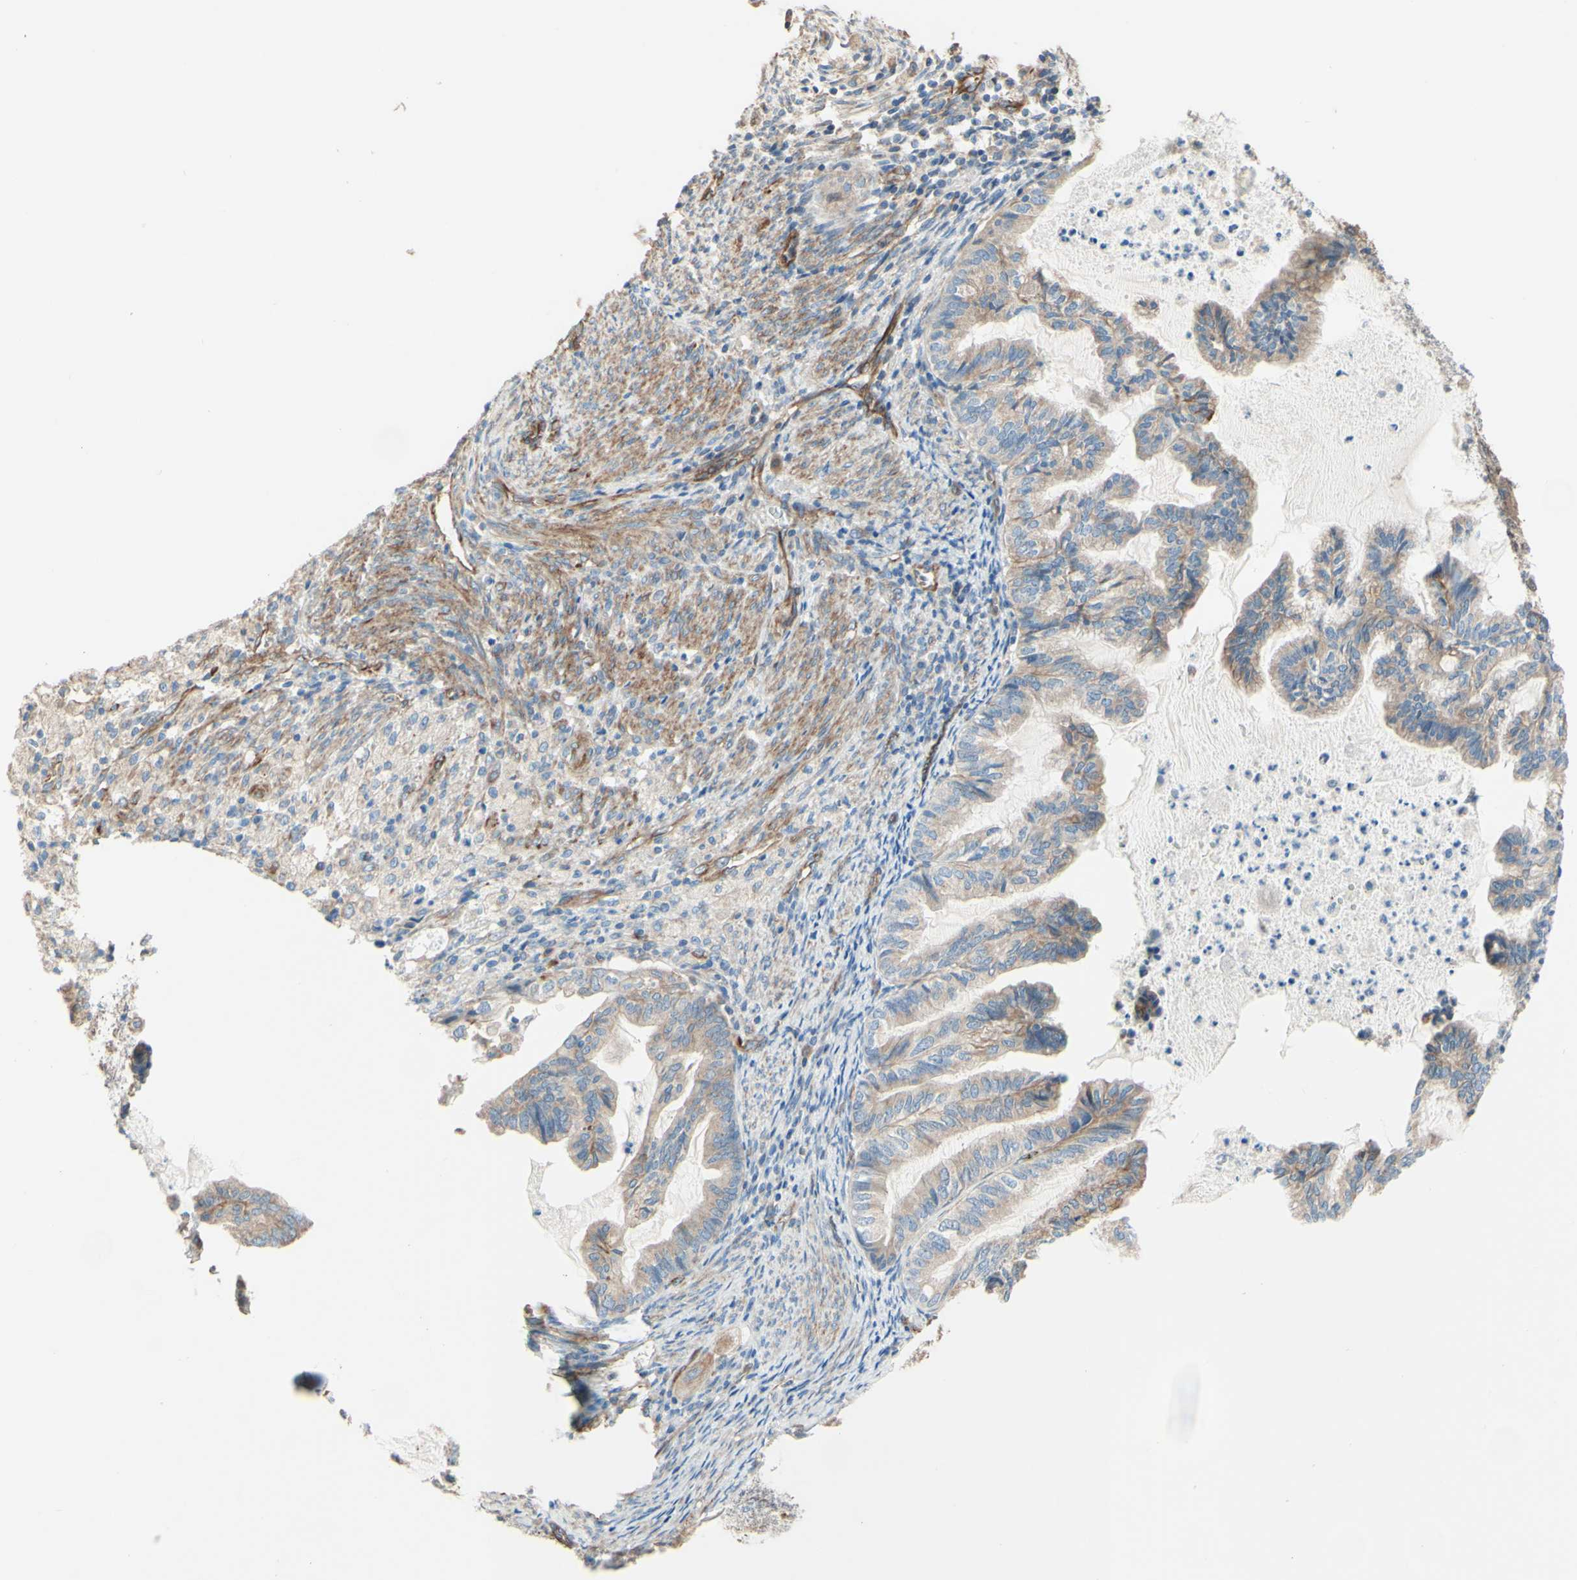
{"staining": {"intensity": "weak", "quantity": ">75%", "location": "cytoplasmic/membranous"}, "tissue": "cervical cancer", "cell_type": "Tumor cells", "image_type": "cancer", "snomed": [{"axis": "morphology", "description": "Normal tissue, NOS"}, {"axis": "morphology", "description": "Adenocarcinoma, NOS"}, {"axis": "topography", "description": "Cervix"}, {"axis": "topography", "description": "Endometrium"}], "caption": "Cervical cancer (adenocarcinoma) stained for a protein shows weak cytoplasmic/membranous positivity in tumor cells. (DAB IHC, brown staining for protein, blue staining for nuclei).", "gene": "ENDOD1", "patient": {"sex": "female", "age": 86}}